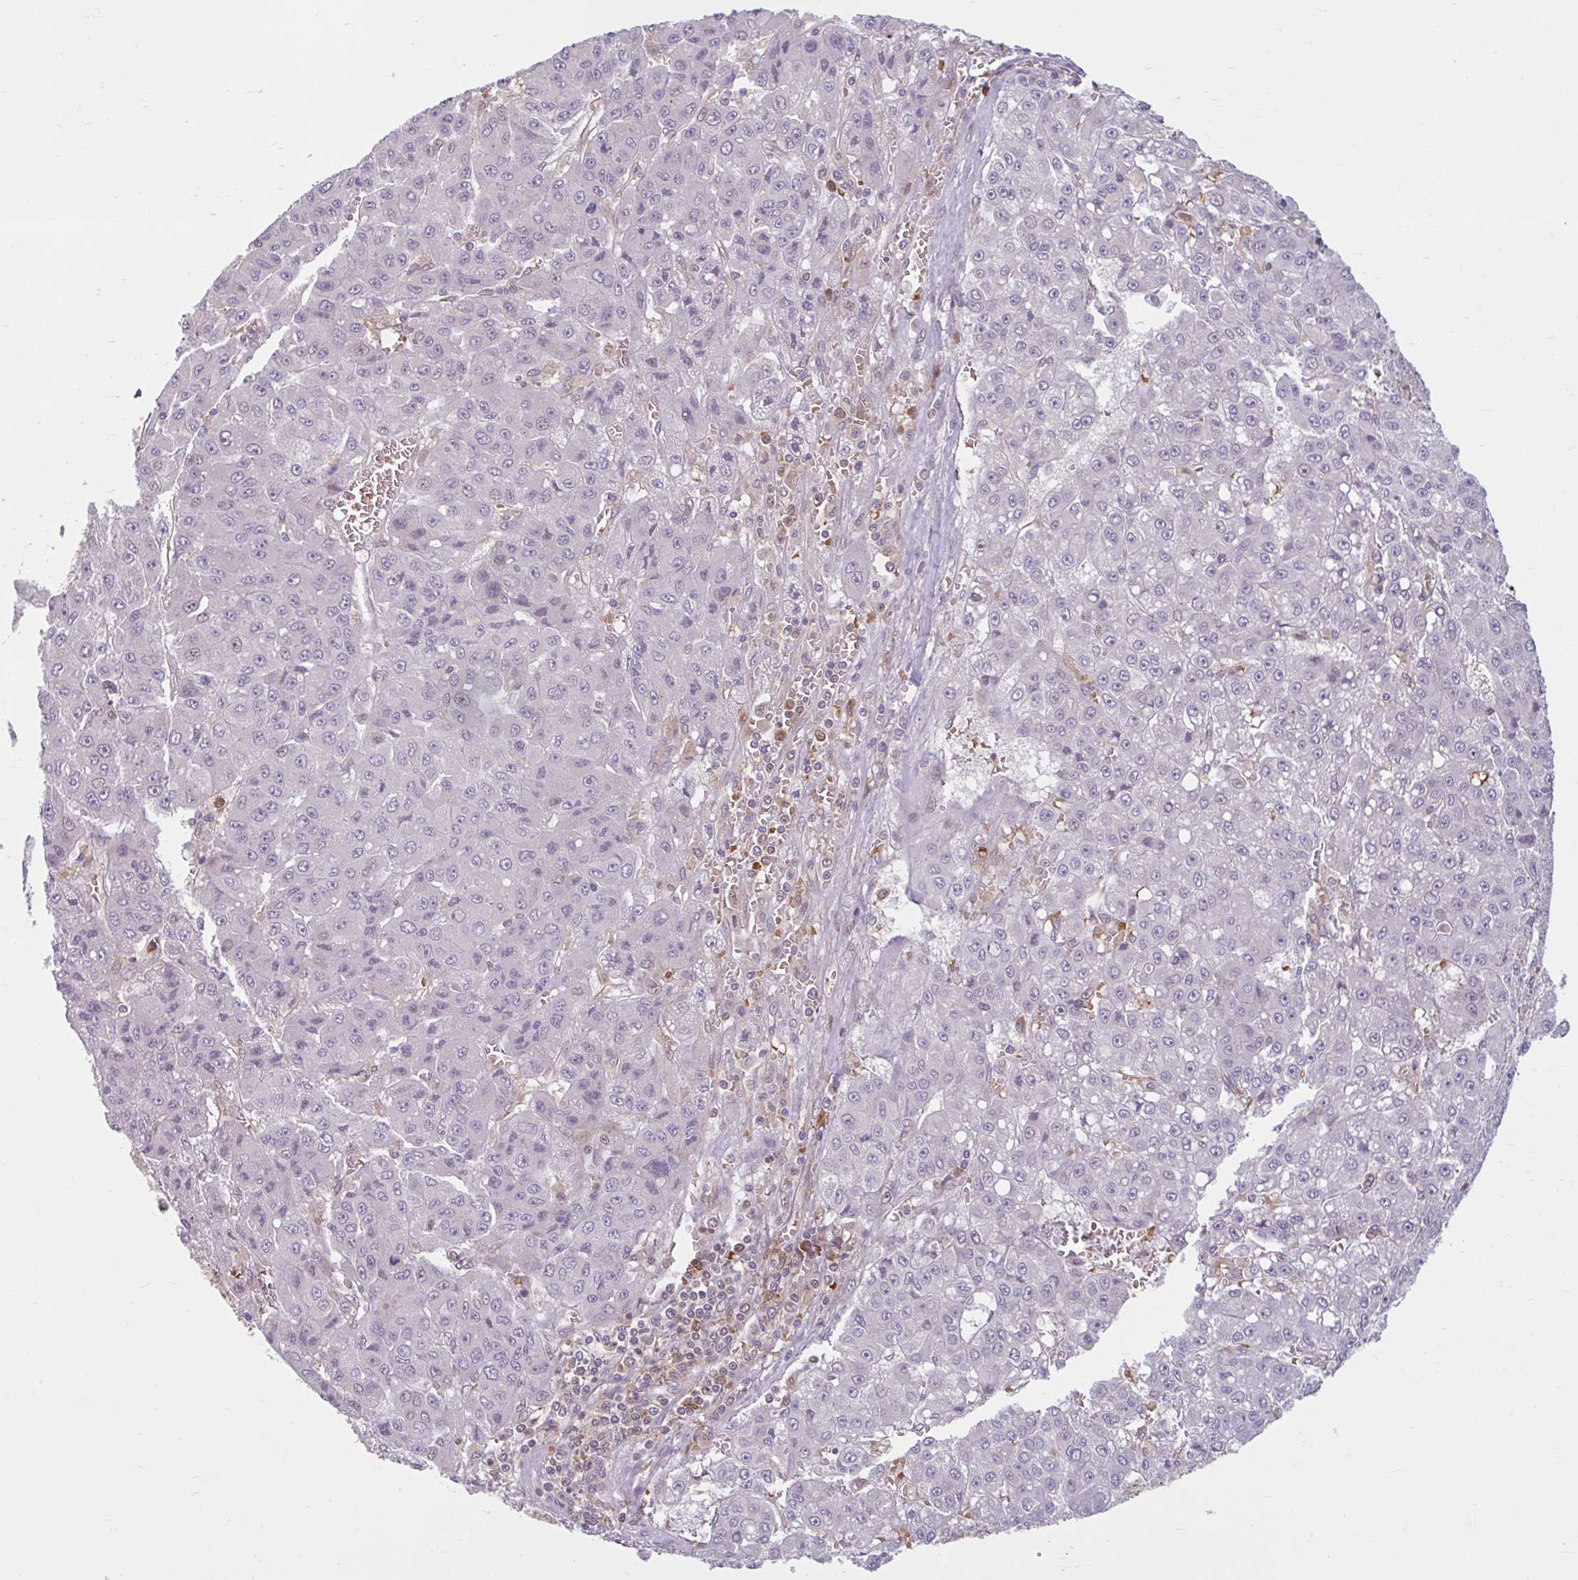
{"staining": {"intensity": "negative", "quantity": "none", "location": "none"}, "tissue": "liver cancer", "cell_type": "Tumor cells", "image_type": "cancer", "snomed": [{"axis": "morphology", "description": "Carcinoma, Hepatocellular, NOS"}, {"axis": "topography", "description": "Liver"}], "caption": "High magnification brightfield microscopy of hepatocellular carcinoma (liver) stained with DAB (brown) and counterstained with hematoxylin (blue): tumor cells show no significant expression.", "gene": "HMBS", "patient": {"sex": "male", "age": 70}}